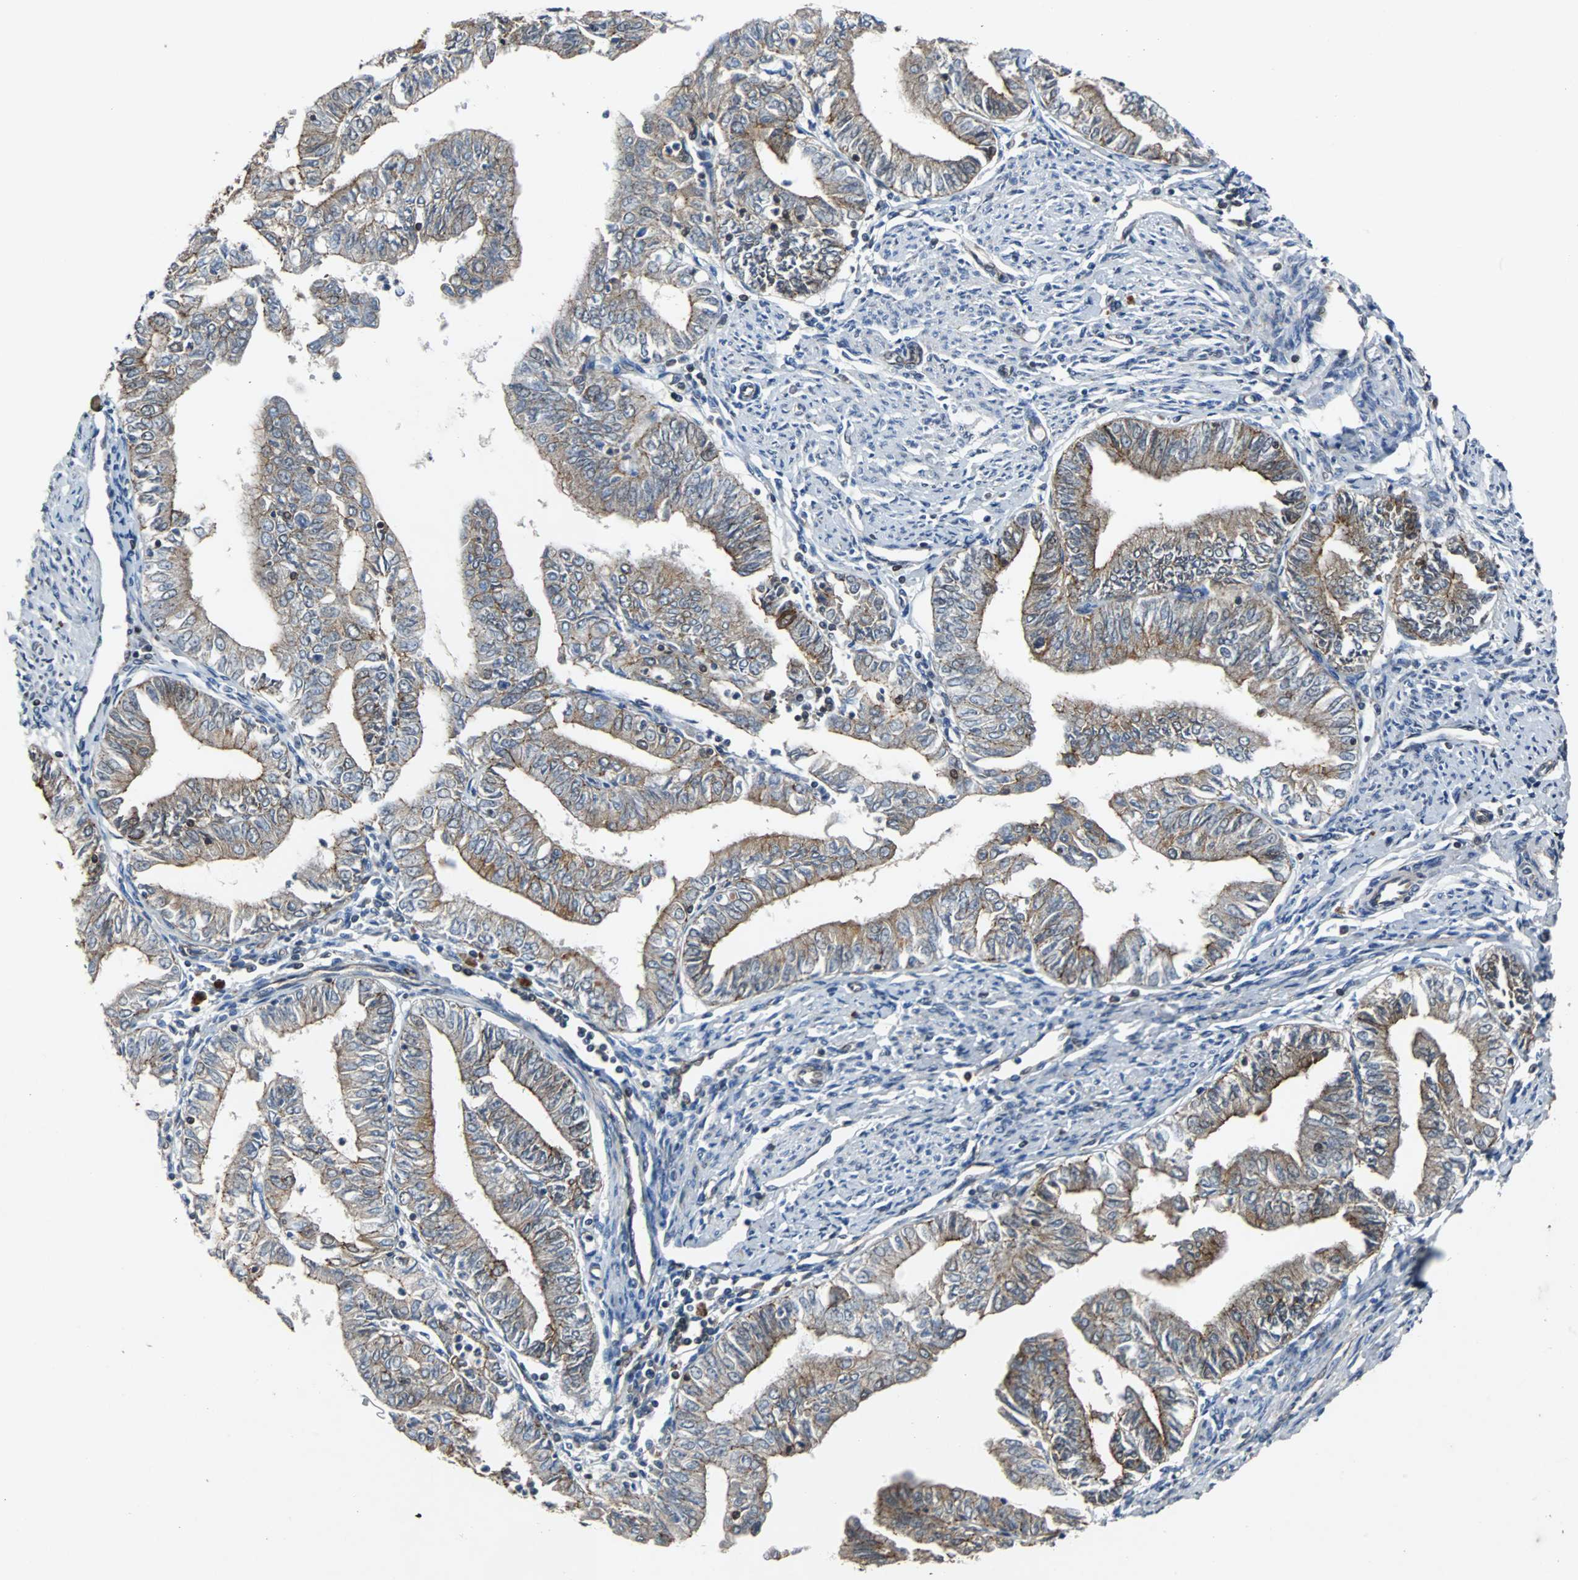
{"staining": {"intensity": "weak", "quantity": ">75%", "location": "cytoplasmic/membranous"}, "tissue": "endometrial cancer", "cell_type": "Tumor cells", "image_type": "cancer", "snomed": [{"axis": "morphology", "description": "Adenocarcinoma, NOS"}, {"axis": "topography", "description": "Endometrium"}], "caption": "Endometrial cancer was stained to show a protein in brown. There is low levels of weak cytoplasmic/membranous positivity in approximately >75% of tumor cells.", "gene": "LSR", "patient": {"sex": "female", "age": 66}}